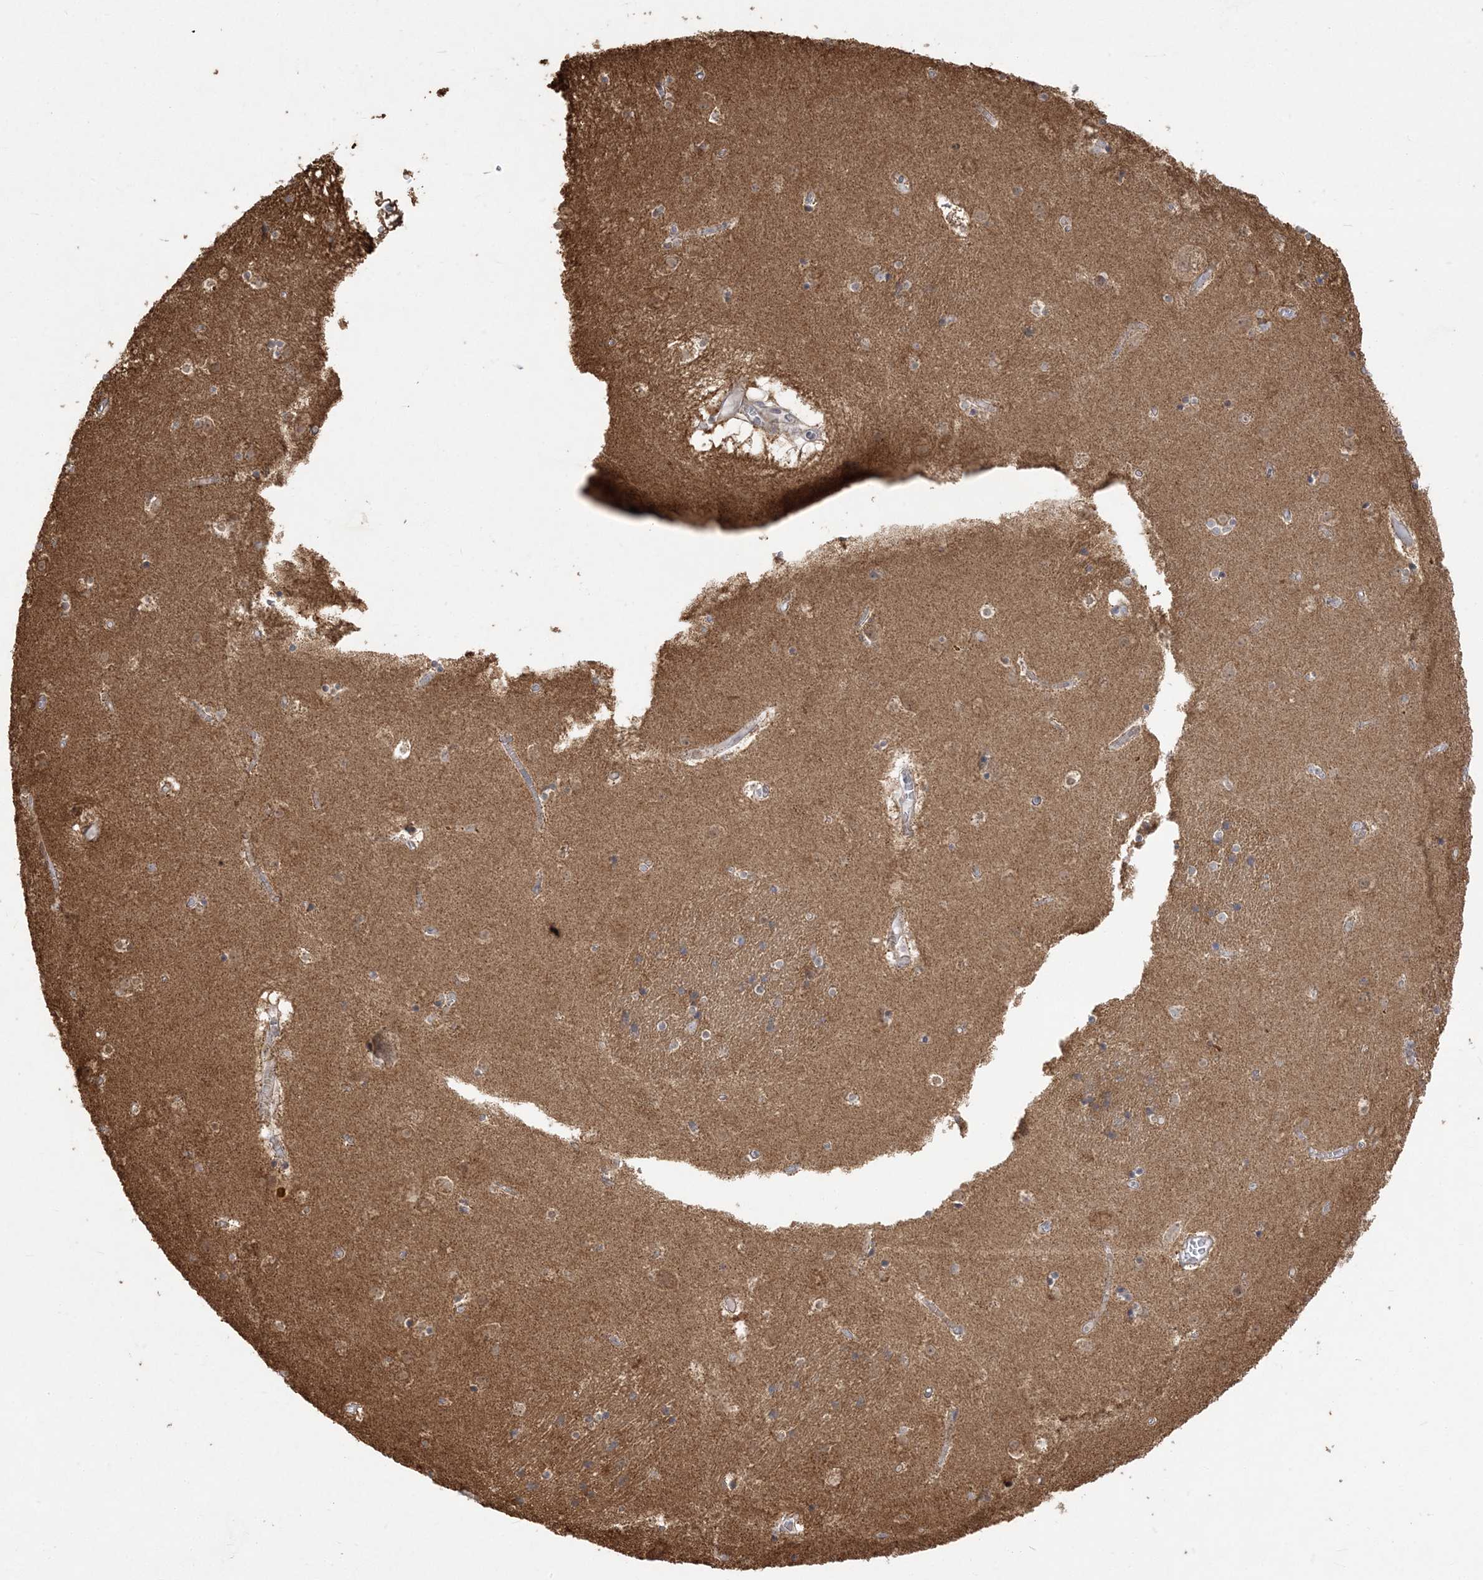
{"staining": {"intensity": "weak", "quantity": "25%-75%", "location": "cytoplasmic/membranous"}, "tissue": "caudate", "cell_type": "Glial cells", "image_type": "normal", "snomed": [{"axis": "morphology", "description": "Normal tissue, NOS"}, {"axis": "topography", "description": "Lateral ventricle wall"}], "caption": "DAB immunohistochemical staining of normal human caudate reveals weak cytoplasmic/membranous protein expression in about 25%-75% of glial cells.", "gene": "ZC3H6", "patient": {"sex": "male", "age": 70}}